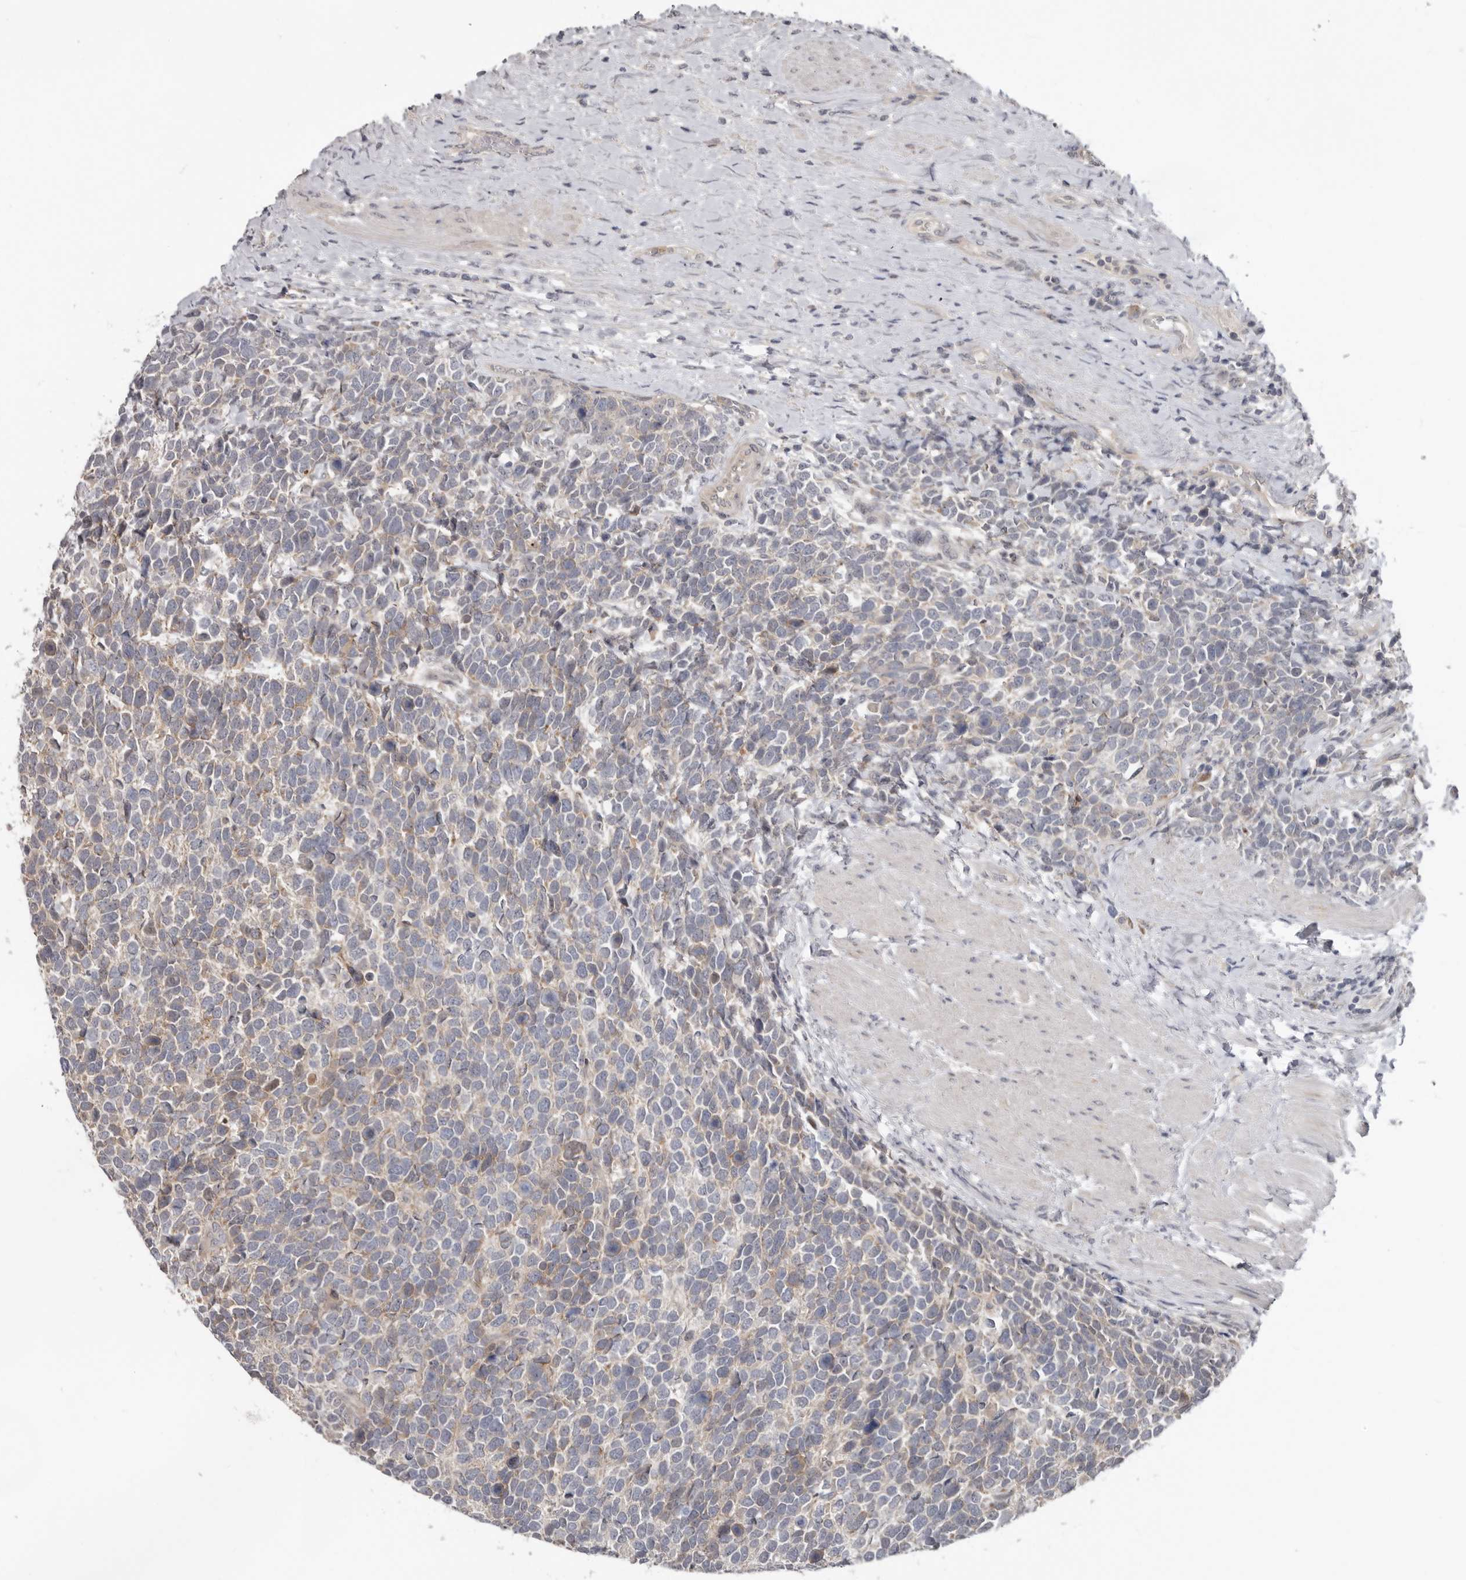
{"staining": {"intensity": "weak", "quantity": "25%-75%", "location": "cytoplasmic/membranous"}, "tissue": "urothelial cancer", "cell_type": "Tumor cells", "image_type": "cancer", "snomed": [{"axis": "morphology", "description": "Urothelial carcinoma, High grade"}, {"axis": "topography", "description": "Urinary bladder"}], "caption": "Urothelial cancer tissue demonstrates weak cytoplasmic/membranous expression in approximately 25%-75% of tumor cells, visualized by immunohistochemistry.", "gene": "BAD", "patient": {"sex": "female", "age": 82}}